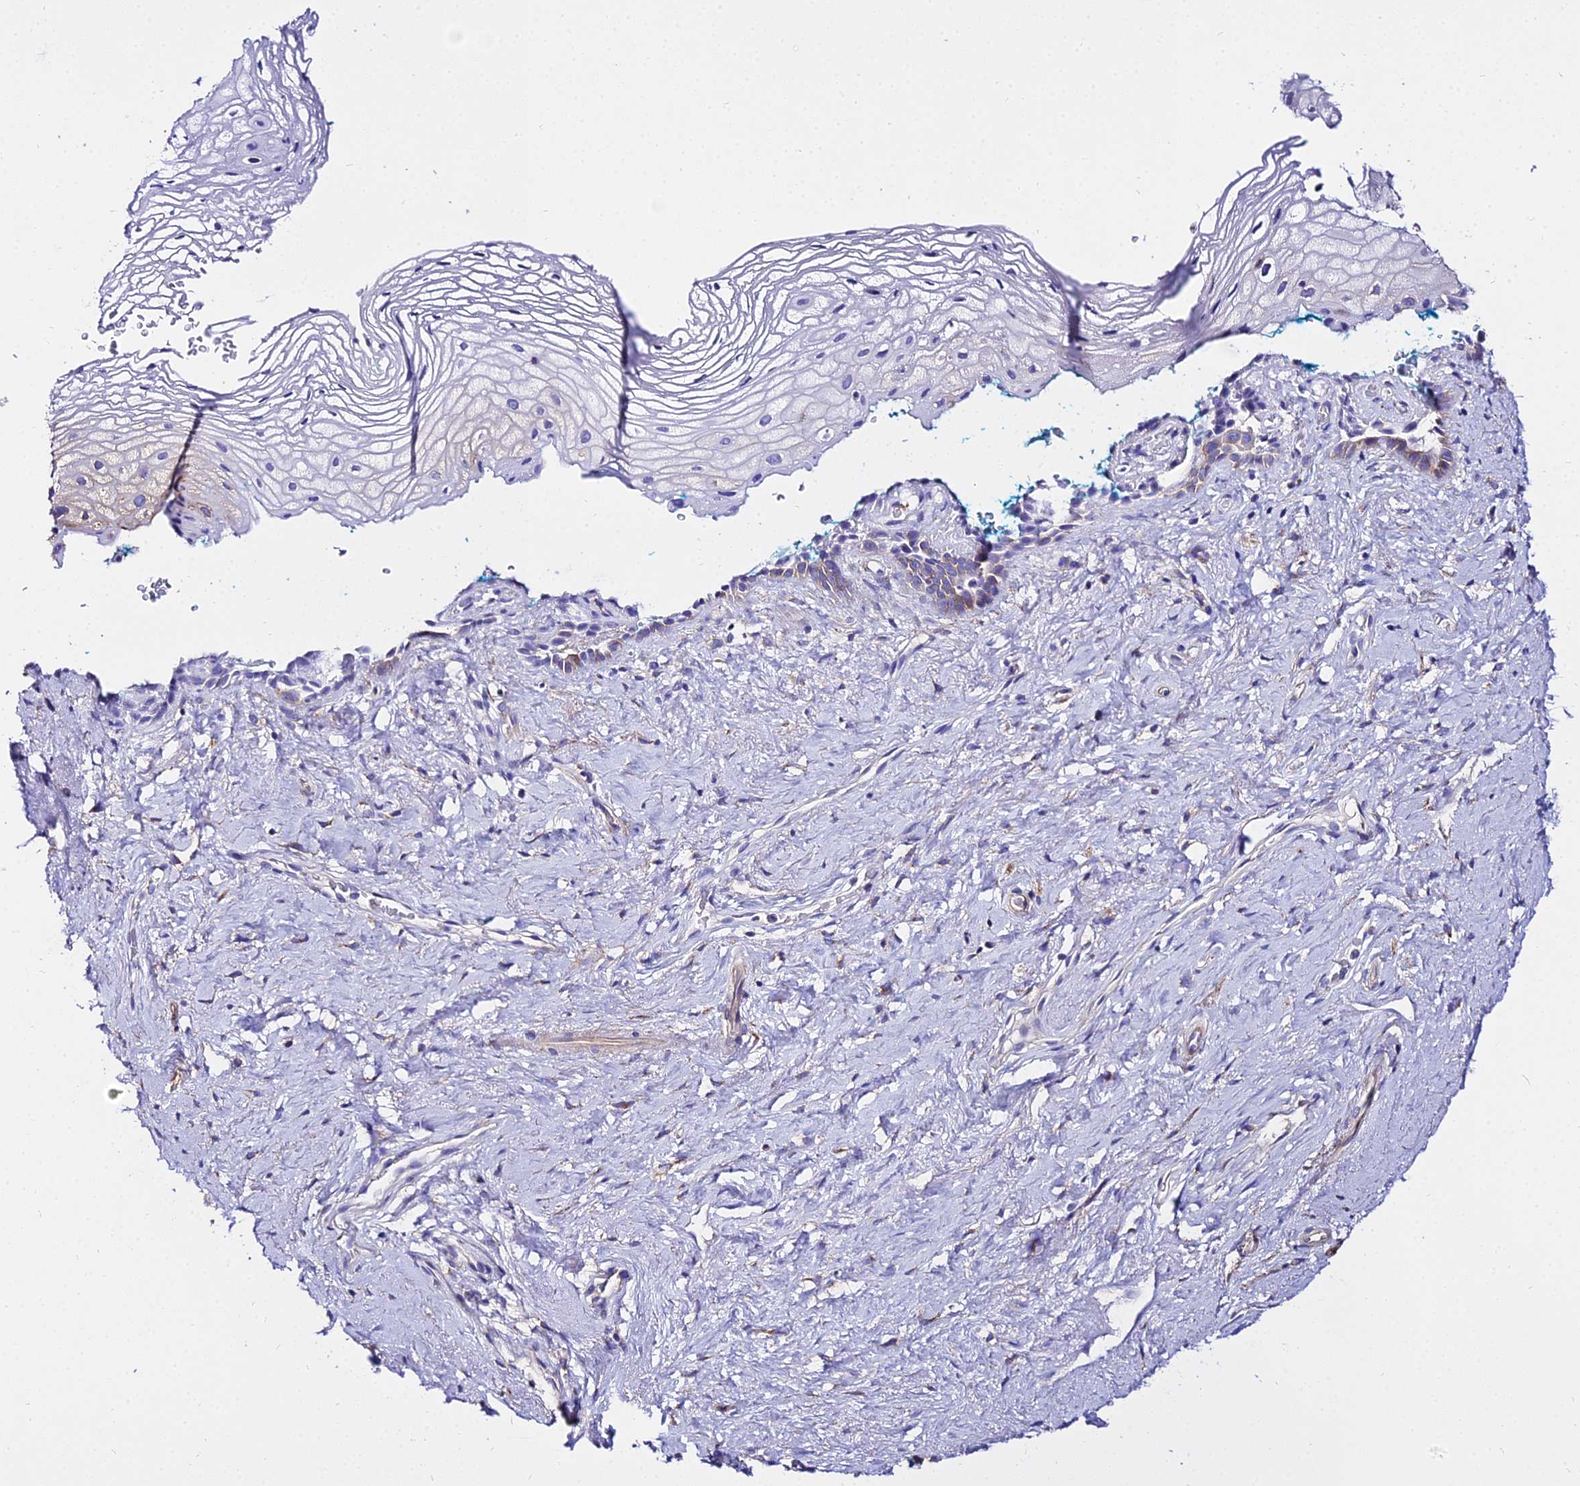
{"staining": {"intensity": "negative", "quantity": "none", "location": "none"}, "tissue": "vagina", "cell_type": "Squamous epithelial cells", "image_type": "normal", "snomed": [{"axis": "morphology", "description": "Normal tissue, NOS"}, {"axis": "morphology", "description": "Adenocarcinoma, NOS"}, {"axis": "topography", "description": "Rectum"}, {"axis": "topography", "description": "Vagina"}], "caption": "This histopathology image is of benign vagina stained with IHC to label a protein in brown with the nuclei are counter-stained blue. There is no positivity in squamous epithelial cells. Brightfield microscopy of immunohistochemistry (IHC) stained with DAB (3,3'-diaminobenzidine) (brown) and hematoxylin (blue), captured at high magnification.", "gene": "TUBA1A", "patient": {"sex": "female", "age": 71}}